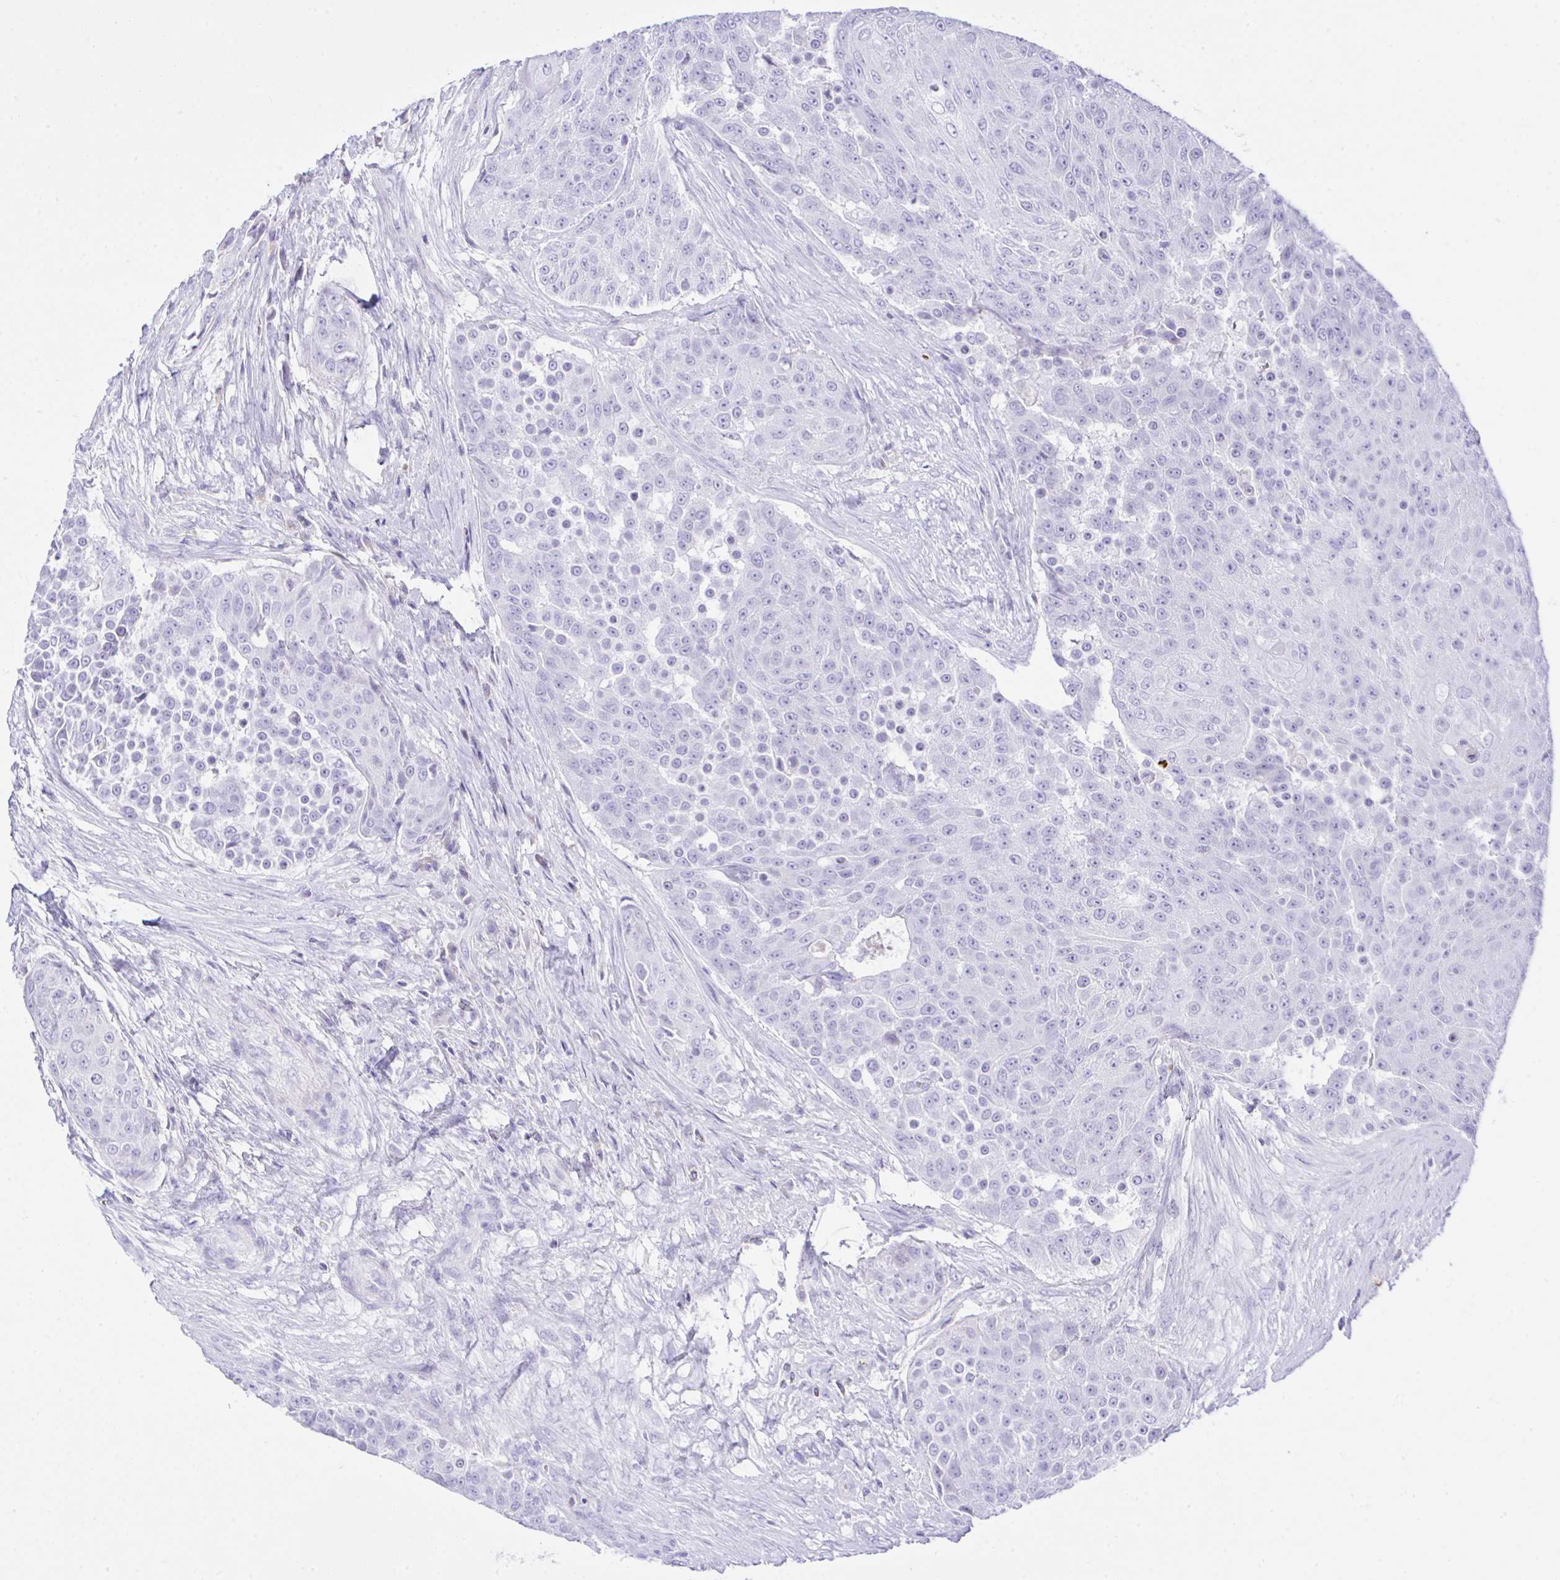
{"staining": {"intensity": "negative", "quantity": "none", "location": "none"}, "tissue": "urothelial cancer", "cell_type": "Tumor cells", "image_type": "cancer", "snomed": [{"axis": "morphology", "description": "Urothelial carcinoma, High grade"}, {"axis": "topography", "description": "Urinary bladder"}], "caption": "This is an immunohistochemistry micrograph of human urothelial carcinoma (high-grade). There is no staining in tumor cells.", "gene": "ZNF221", "patient": {"sex": "female", "age": 63}}